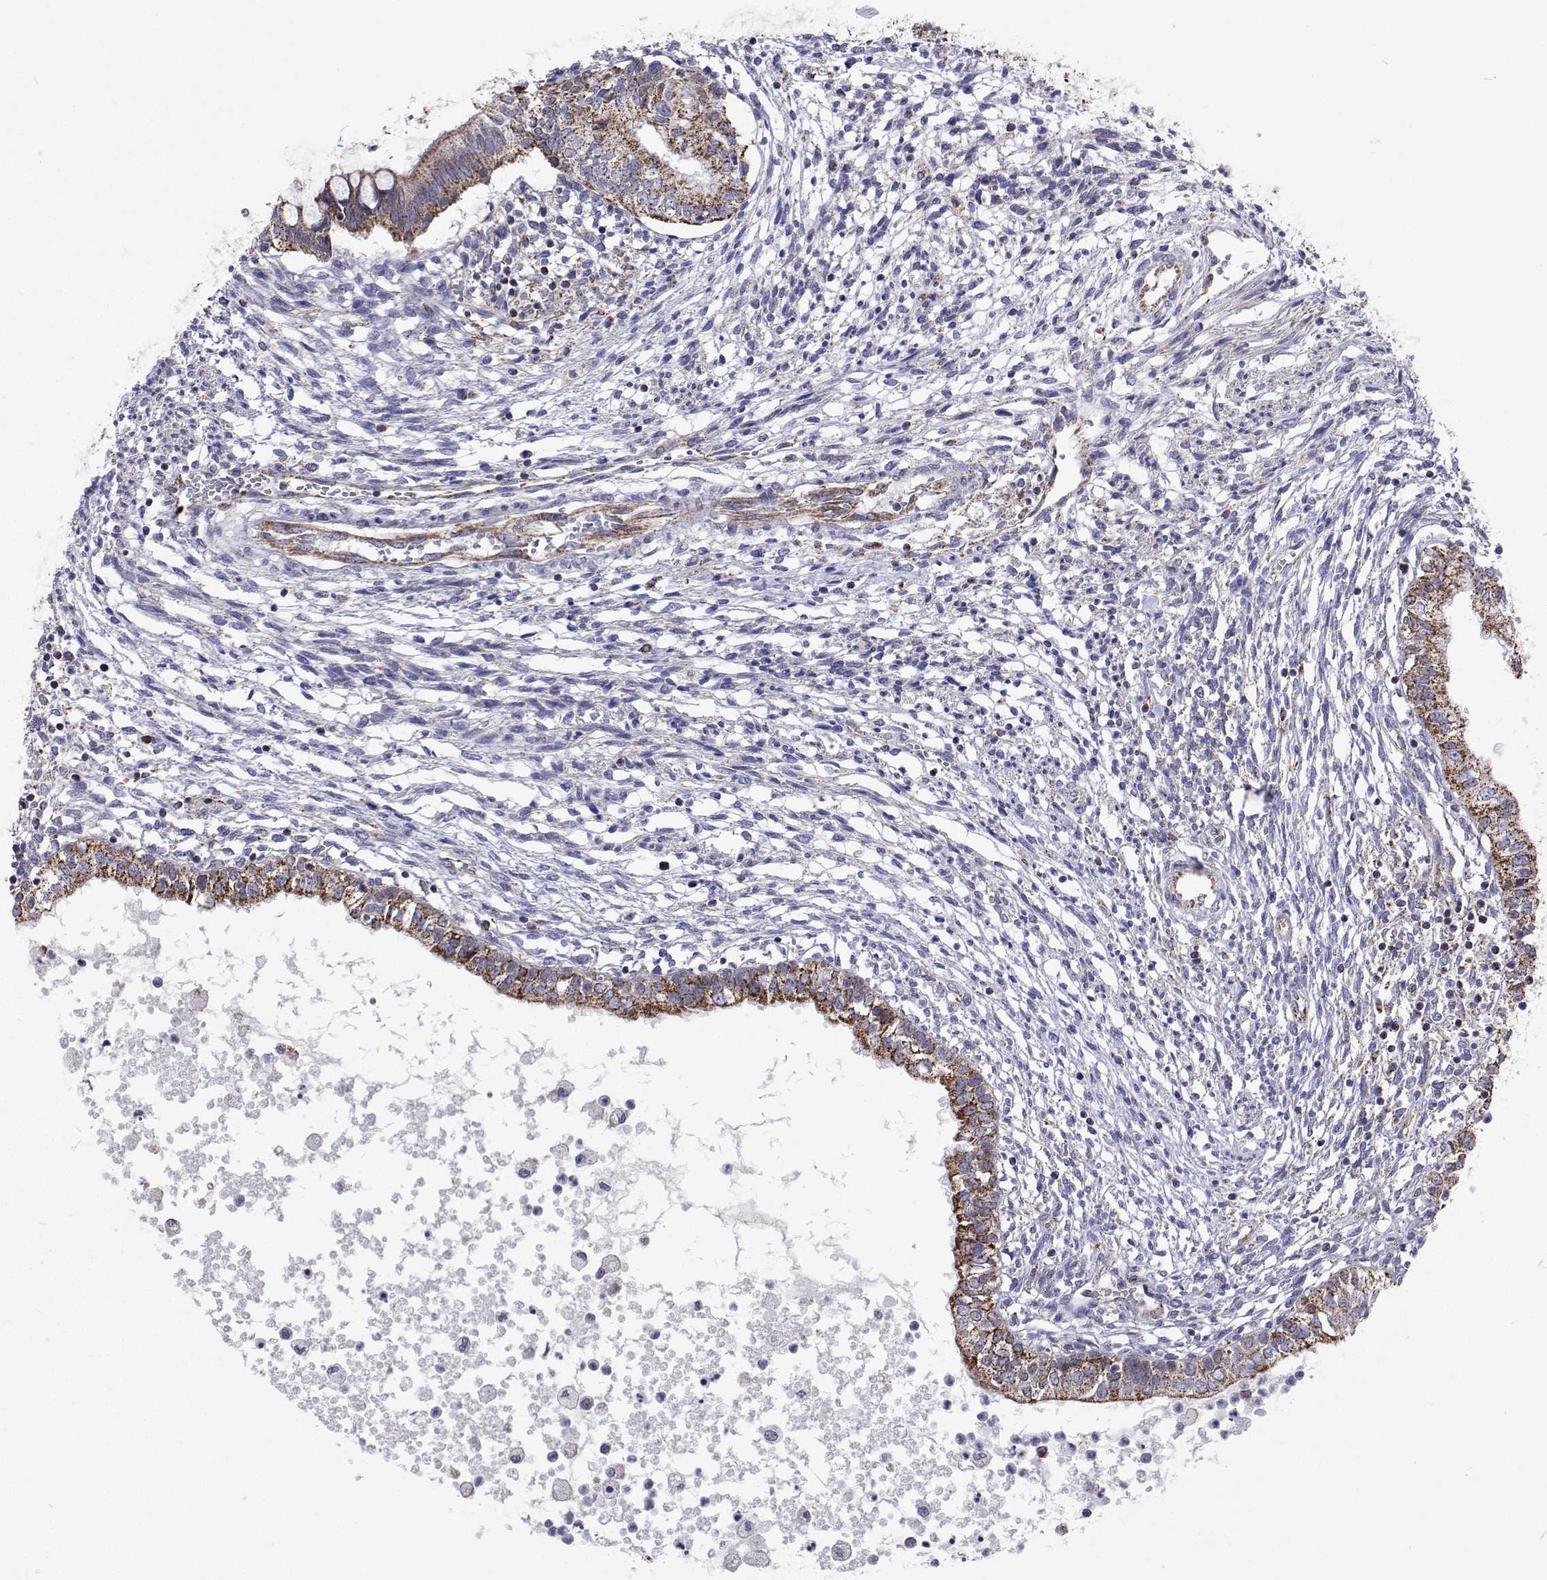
{"staining": {"intensity": "moderate", "quantity": "25%-75%", "location": "cytoplasmic/membranous"}, "tissue": "testis cancer", "cell_type": "Tumor cells", "image_type": "cancer", "snomed": [{"axis": "morphology", "description": "Carcinoma, Embryonal, NOS"}, {"axis": "topography", "description": "Testis"}], "caption": "Testis cancer stained with DAB (3,3'-diaminobenzidine) immunohistochemistry displays medium levels of moderate cytoplasmic/membranous staining in about 25%-75% of tumor cells.", "gene": "MCCC2", "patient": {"sex": "male", "age": 37}}